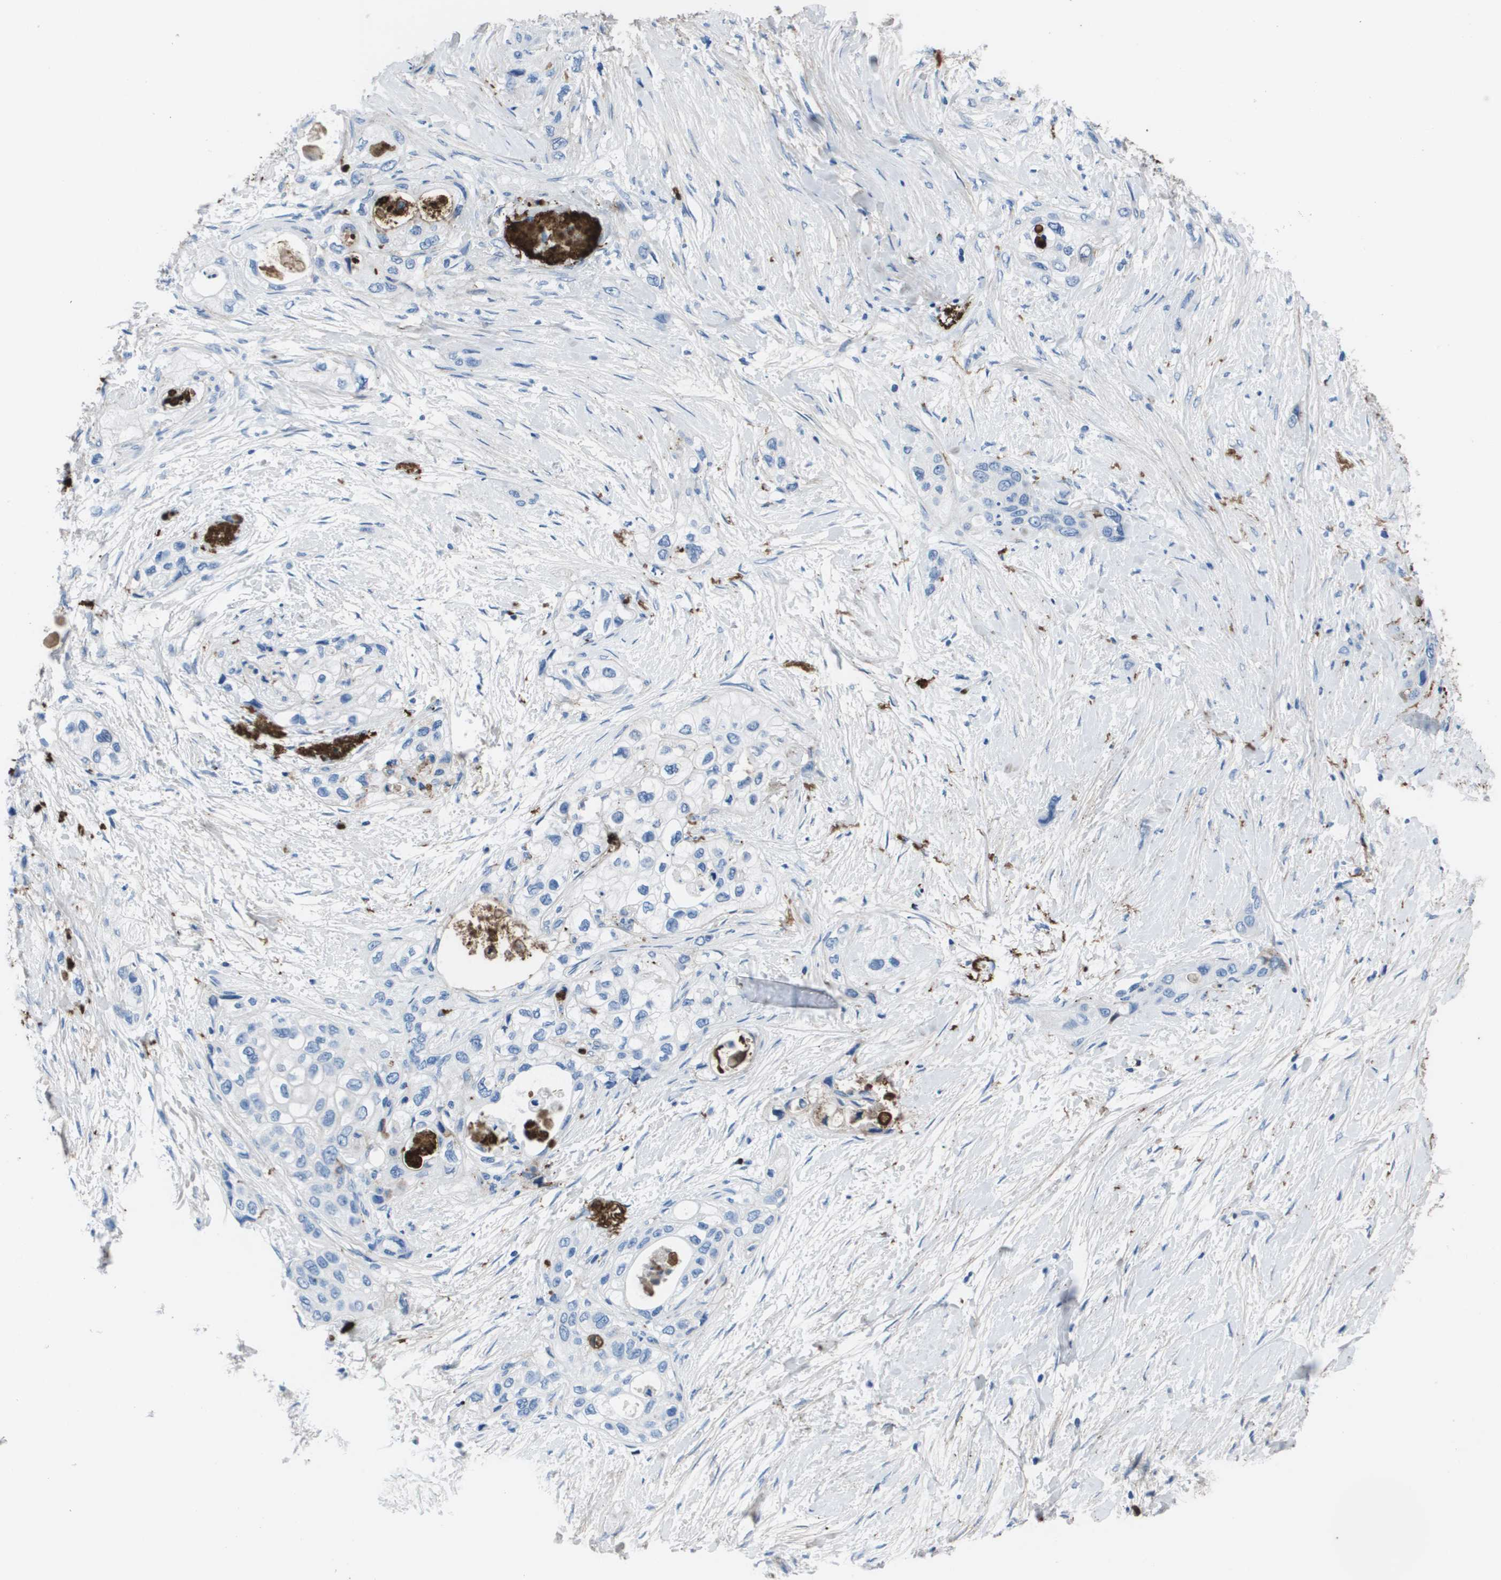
{"staining": {"intensity": "negative", "quantity": "none", "location": "none"}, "tissue": "pancreatic cancer", "cell_type": "Tumor cells", "image_type": "cancer", "snomed": [{"axis": "morphology", "description": "Adenocarcinoma, NOS"}, {"axis": "topography", "description": "Pancreas"}], "caption": "This is an immunohistochemistry photomicrograph of human pancreatic cancer. There is no staining in tumor cells.", "gene": "VTN", "patient": {"sex": "female", "age": 70}}